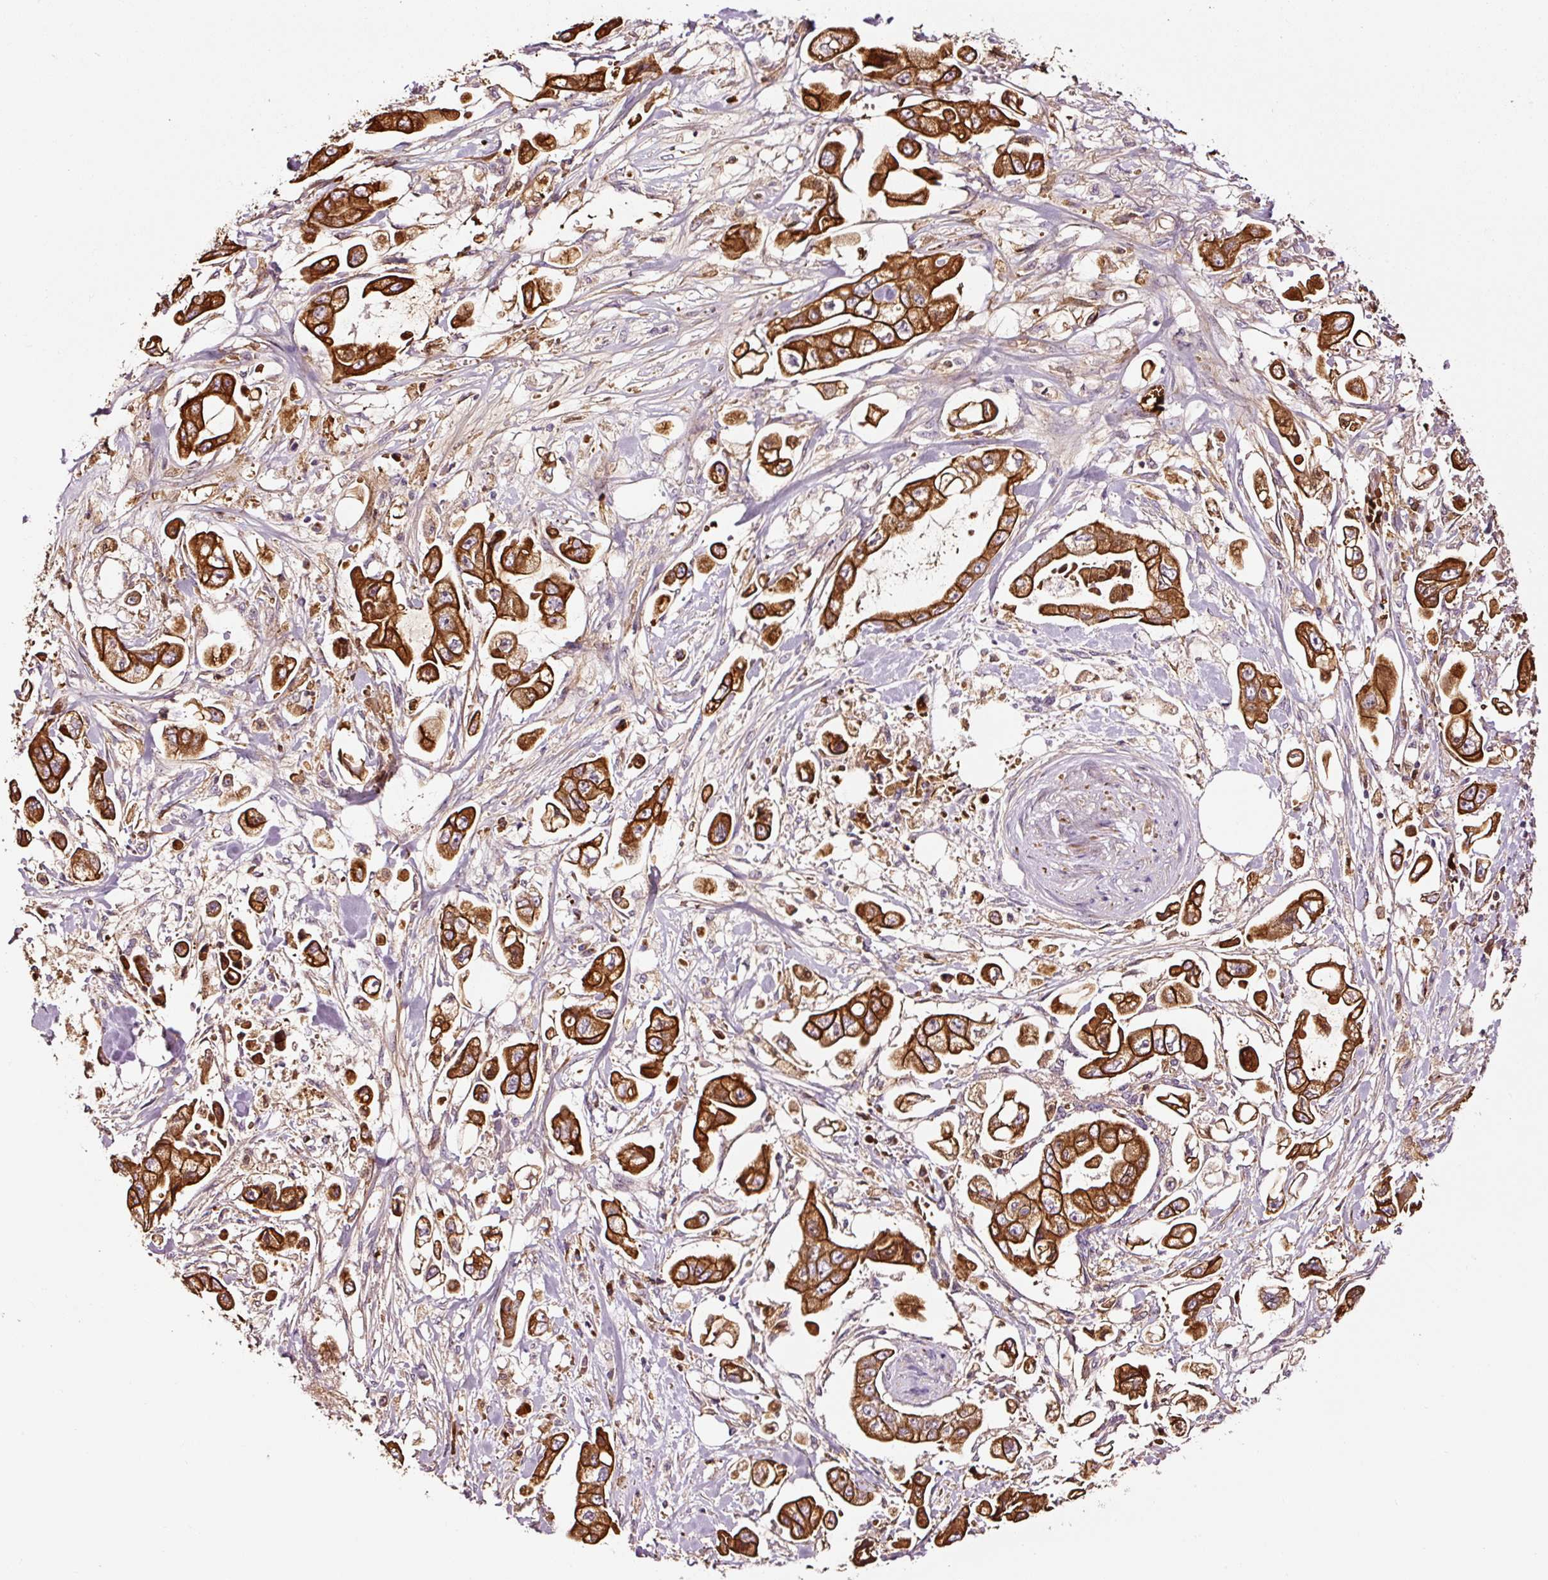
{"staining": {"intensity": "strong", "quantity": ">75%", "location": "cytoplasmic/membranous"}, "tissue": "stomach cancer", "cell_type": "Tumor cells", "image_type": "cancer", "snomed": [{"axis": "morphology", "description": "Adenocarcinoma, NOS"}, {"axis": "topography", "description": "Stomach"}], "caption": "This histopathology image displays stomach adenocarcinoma stained with immunohistochemistry (IHC) to label a protein in brown. The cytoplasmic/membranous of tumor cells show strong positivity for the protein. Nuclei are counter-stained blue.", "gene": "PGLYRP2", "patient": {"sex": "male", "age": 62}}